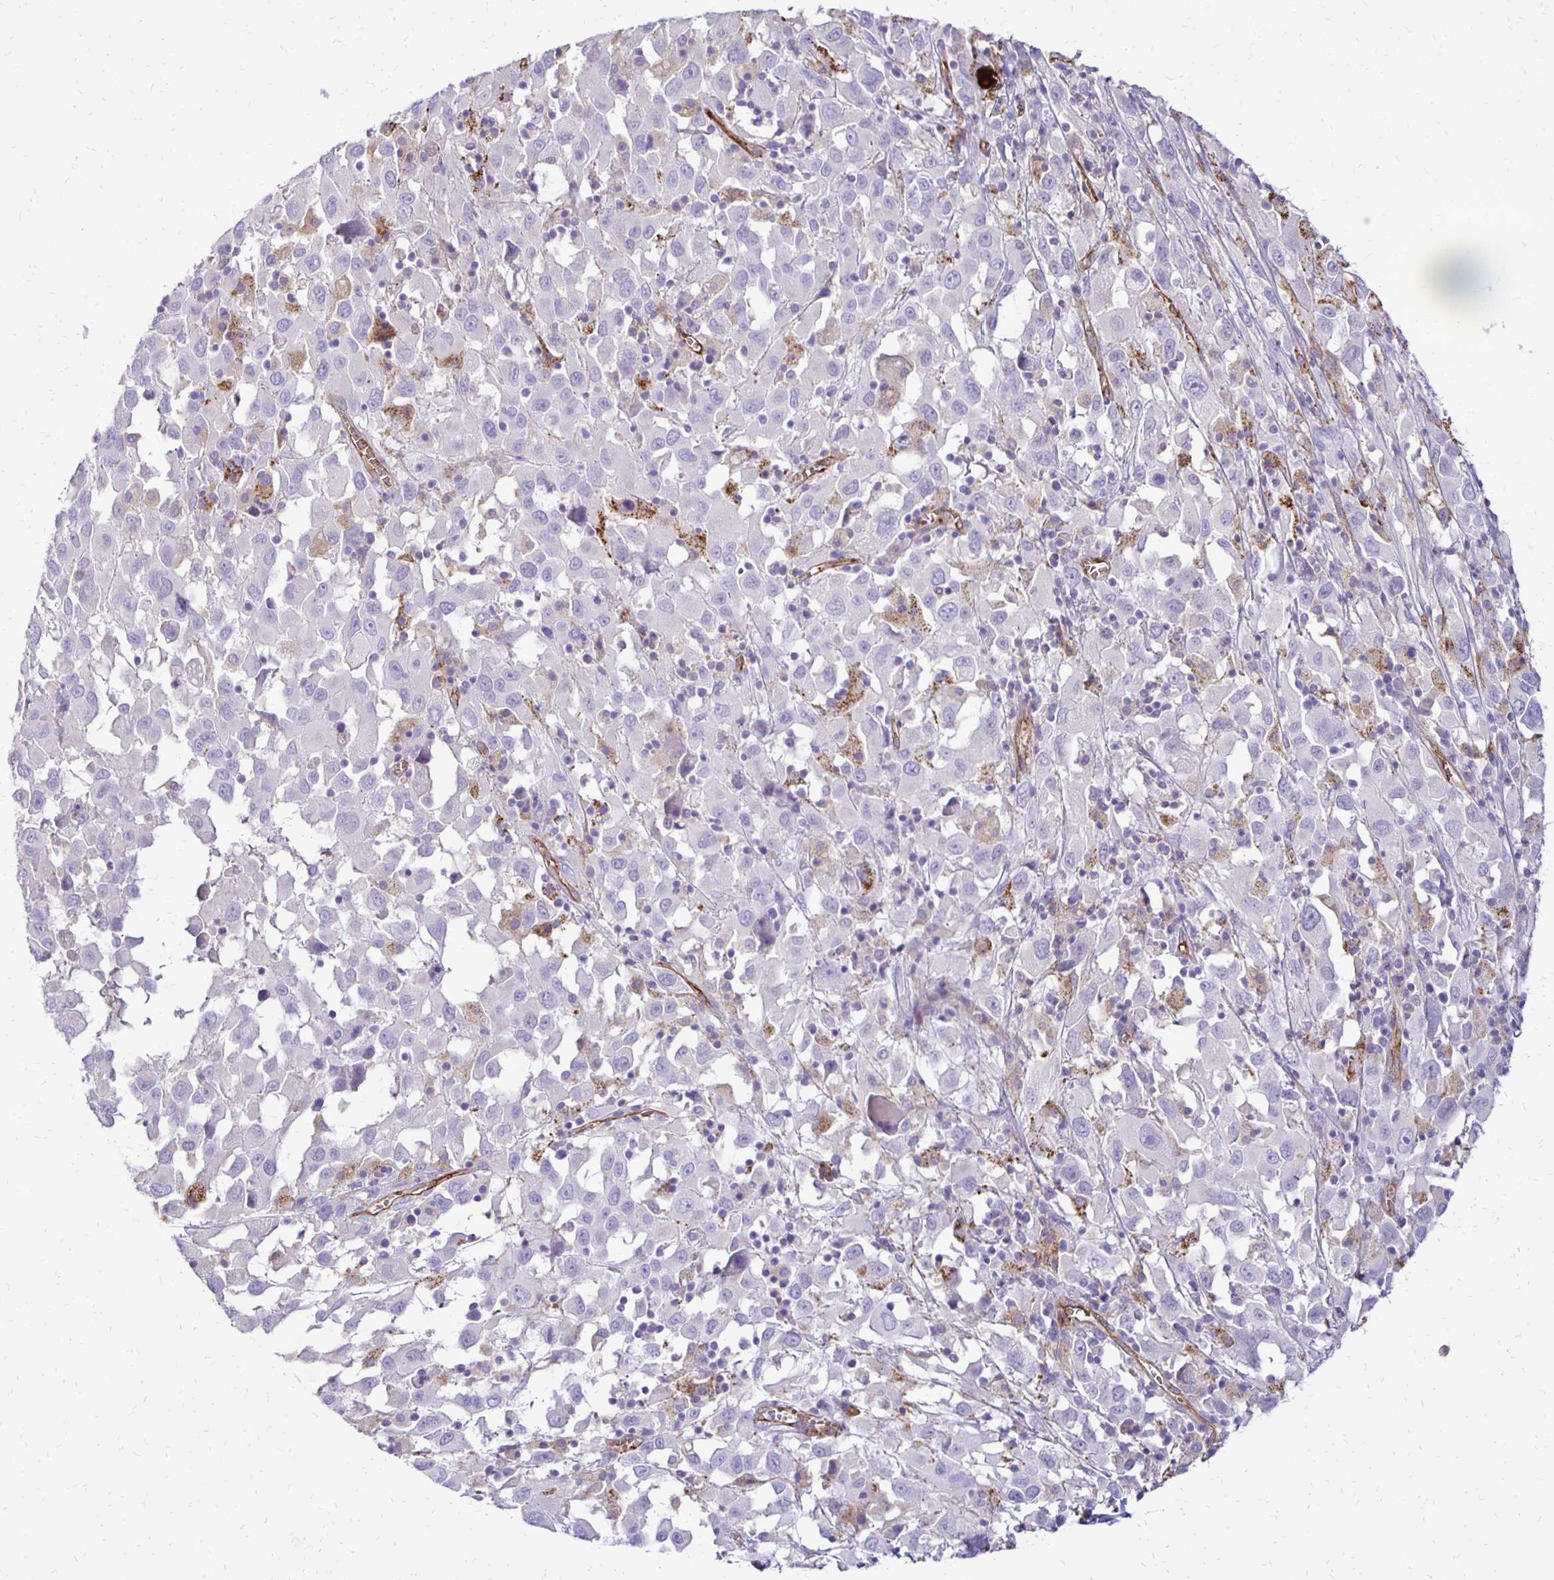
{"staining": {"intensity": "negative", "quantity": "none", "location": "none"}, "tissue": "melanoma", "cell_type": "Tumor cells", "image_type": "cancer", "snomed": [{"axis": "morphology", "description": "Malignant melanoma, Metastatic site"}, {"axis": "topography", "description": "Soft tissue"}], "caption": "An image of malignant melanoma (metastatic site) stained for a protein displays no brown staining in tumor cells.", "gene": "TTYH1", "patient": {"sex": "male", "age": 50}}